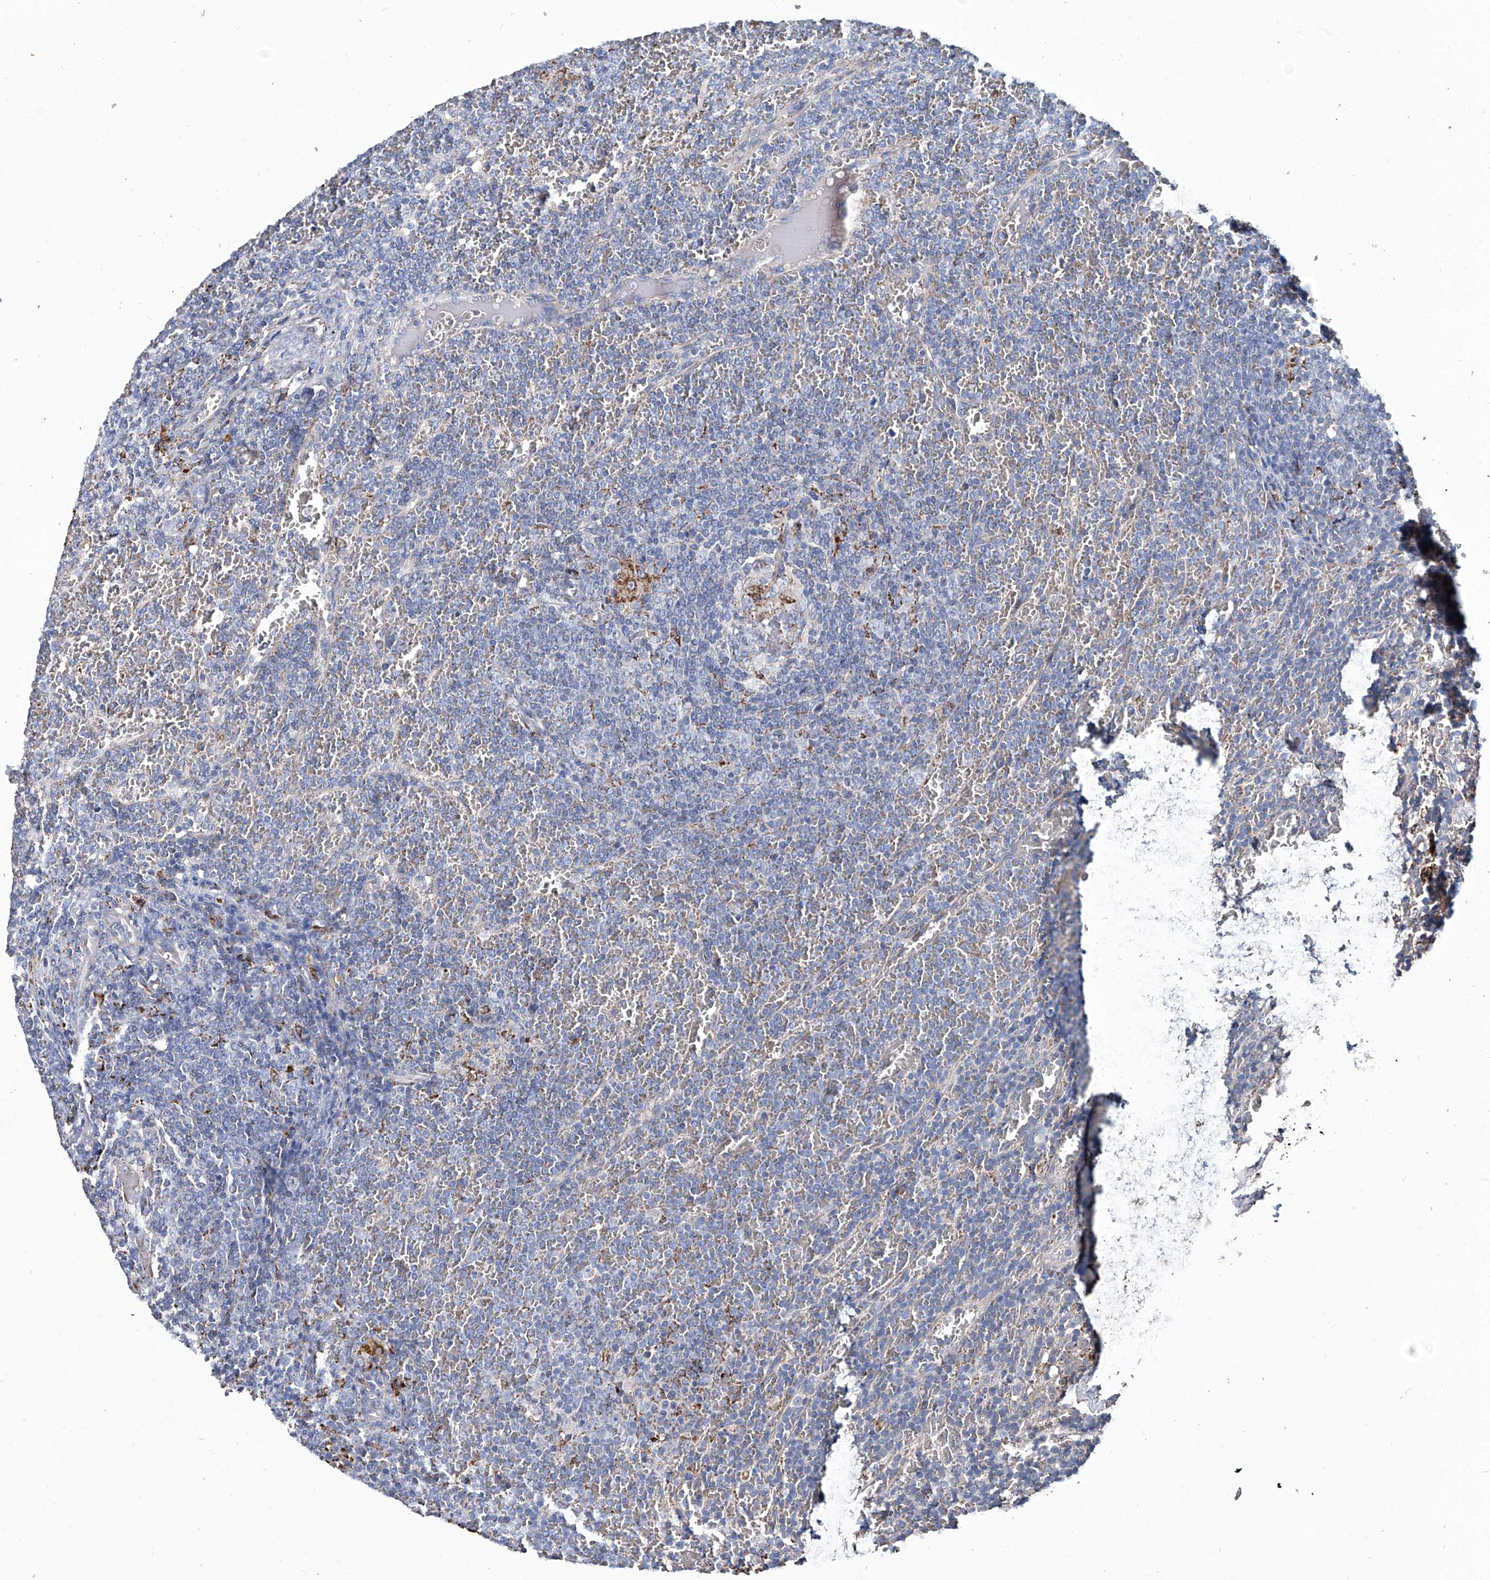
{"staining": {"intensity": "negative", "quantity": "none", "location": "none"}, "tissue": "lymphoma", "cell_type": "Tumor cells", "image_type": "cancer", "snomed": [{"axis": "morphology", "description": "Malignant lymphoma, non-Hodgkin's type, Low grade"}, {"axis": "topography", "description": "Spleen"}], "caption": "Tumor cells are negative for brown protein staining in low-grade malignant lymphoma, non-Hodgkin's type.", "gene": "NHS", "patient": {"sex": "female", "age": 19}}